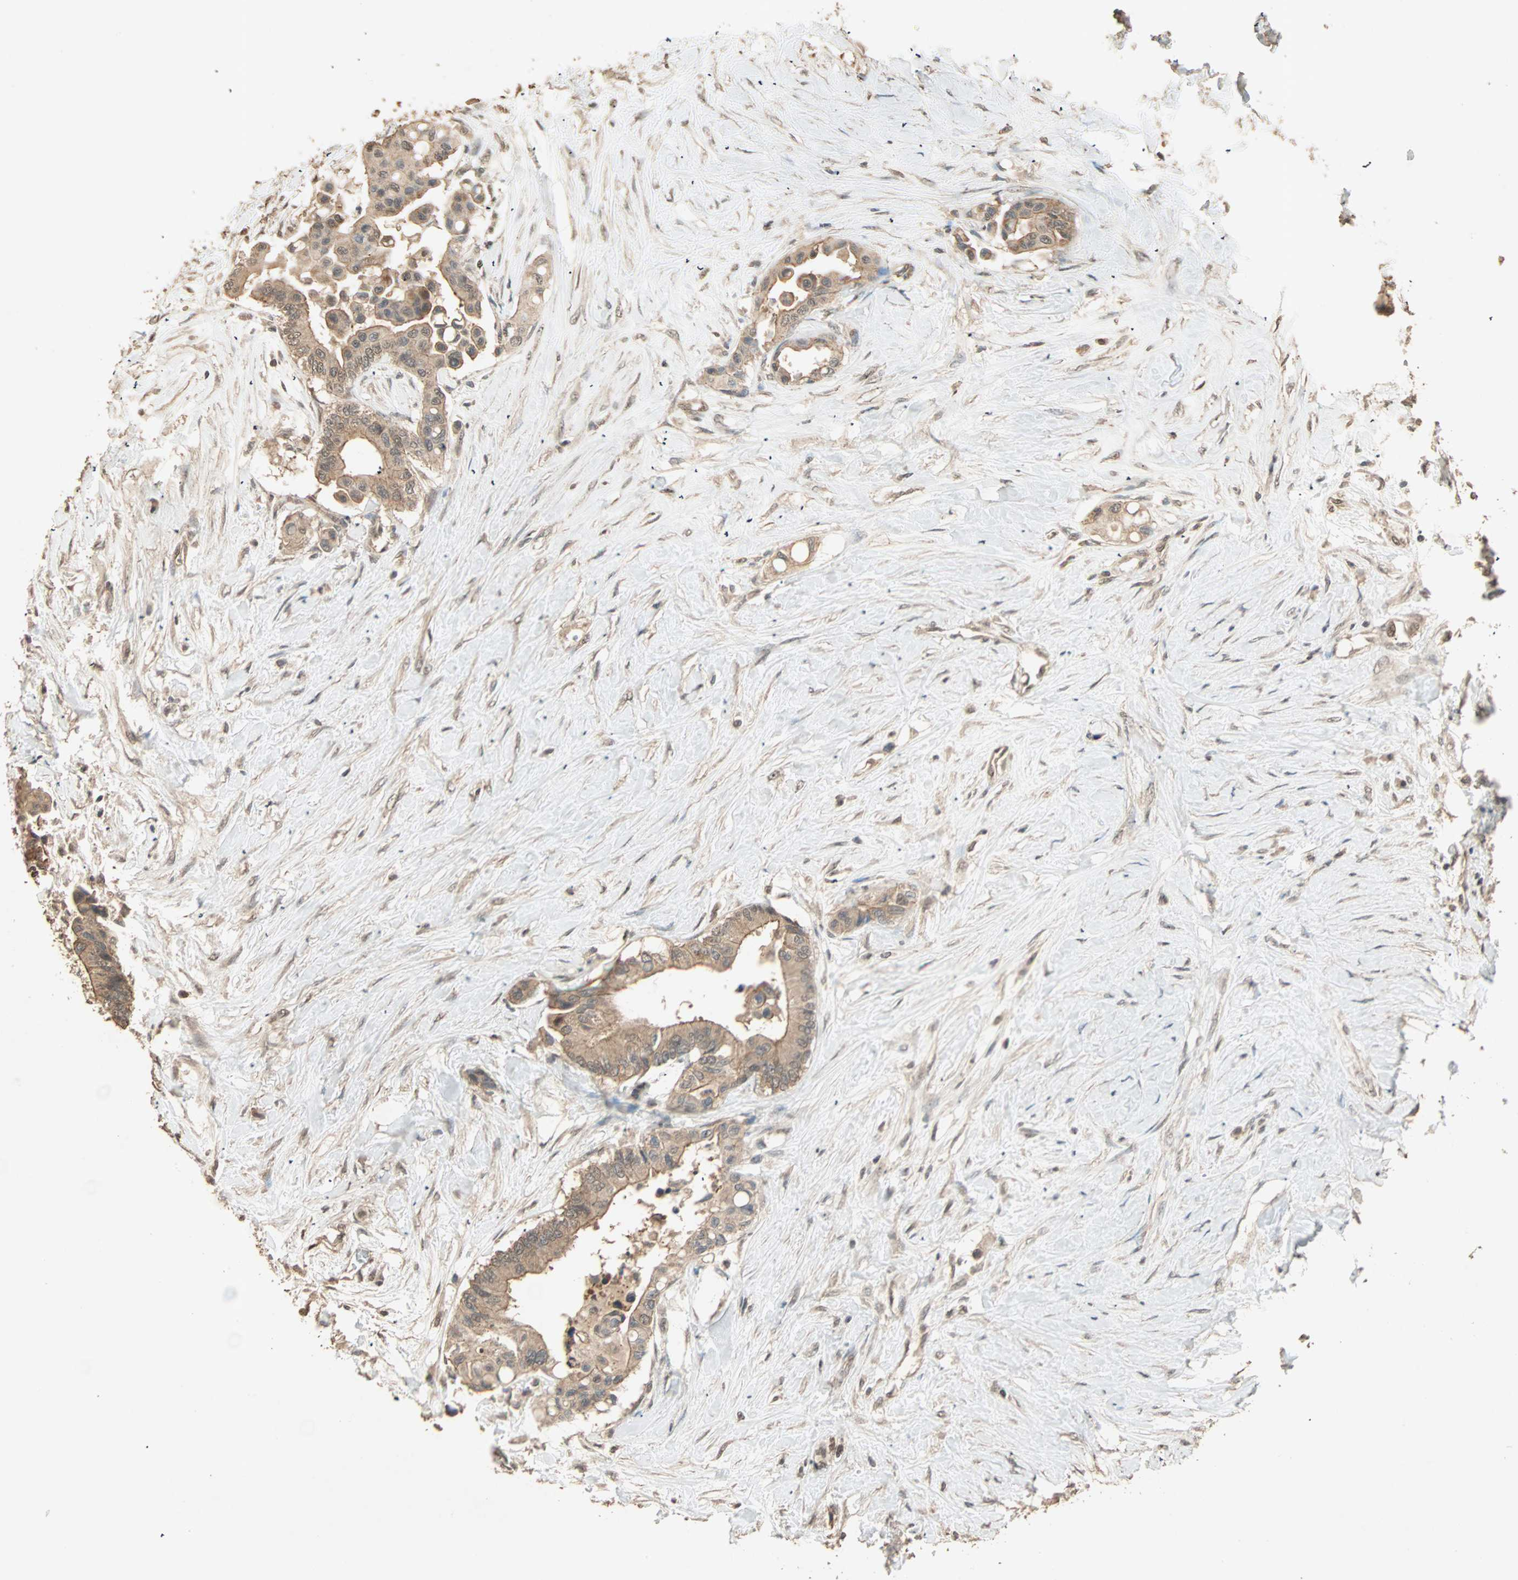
{"staining": {"intensity": "moderate", "quantity": ">75%", "location": "cytoplasmic/membranous,nuclear"}, "tissue": "colorectal cancer", "cell_type": "Tumor cells", "image_type": "cancer", "snomed": [{"axis": "morphology", "description": "Normal tissue, NOS"}, {"axis": "morphology", "description": "Adenocarcinoma, NOS"}, {"axis": "topography", "description": "Colon"}], "caption": "Human colorectal cancer (adenocarcinoma) stained with a brown dye exhibits moderate cytoplasmic/membranous and nuclear positive staining in about >75% of tumor cells.", "gene": "ZBTB33", "patient": {"sex": "male", "age": 82}}